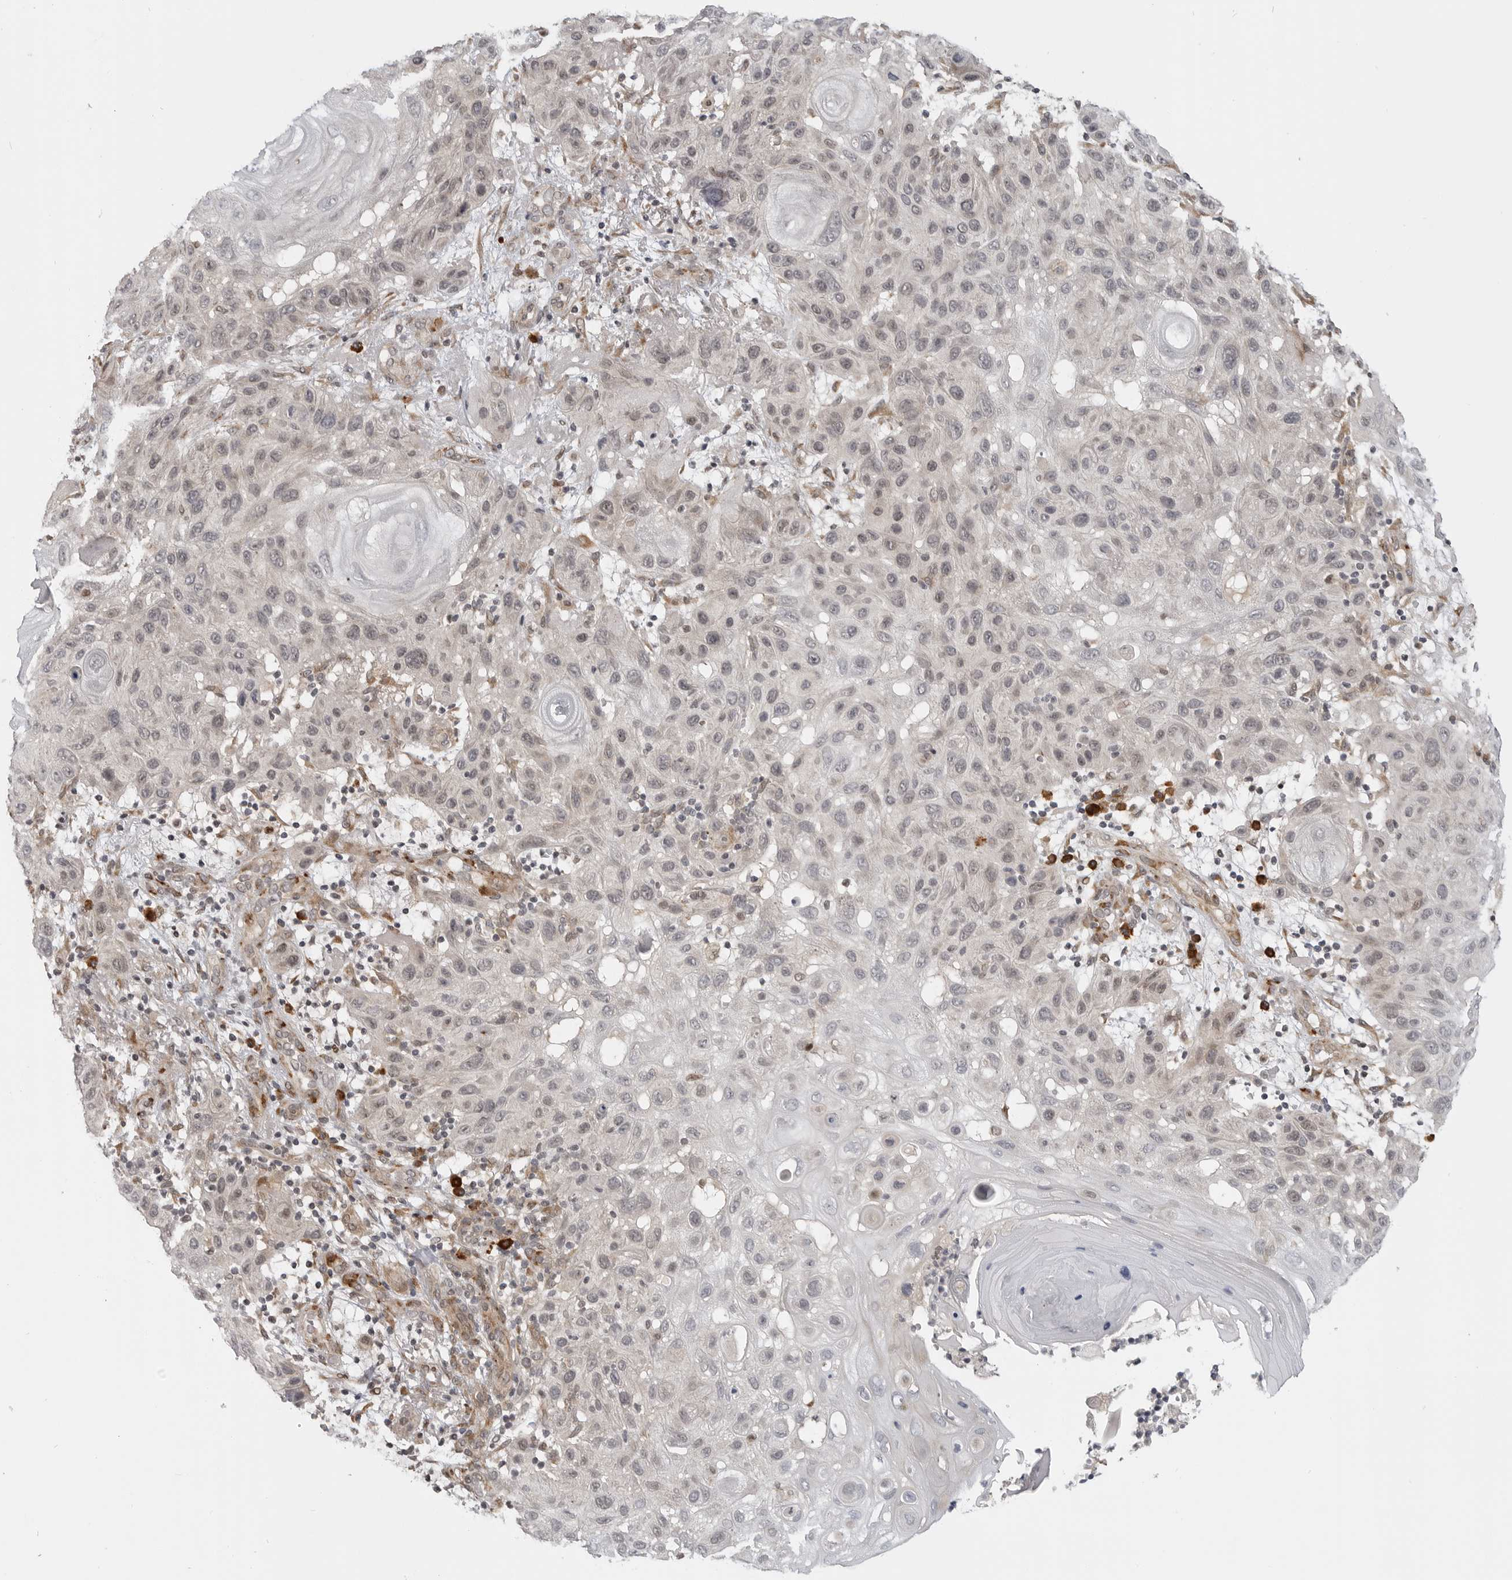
{"staining": {"intensity": "negative", "quantity": "none", "location": "none"}, "tissue": "skin cancer", "cell_type": "Tumor cells", "image_type": "cancer", "snomed": [{"axis": "morphology", "description": "Normal tissue, NOS"}, {"axis": "morphology", "description": "Squamous cell carcinoma, NOS"}, {"axis": "topography", "description": "Skin"}], "caption": "Tumor cells are negative for protein expression in human skin cancer.", "gene": "CEP295NL", "patient": {"sex": "female", "age": 96}}